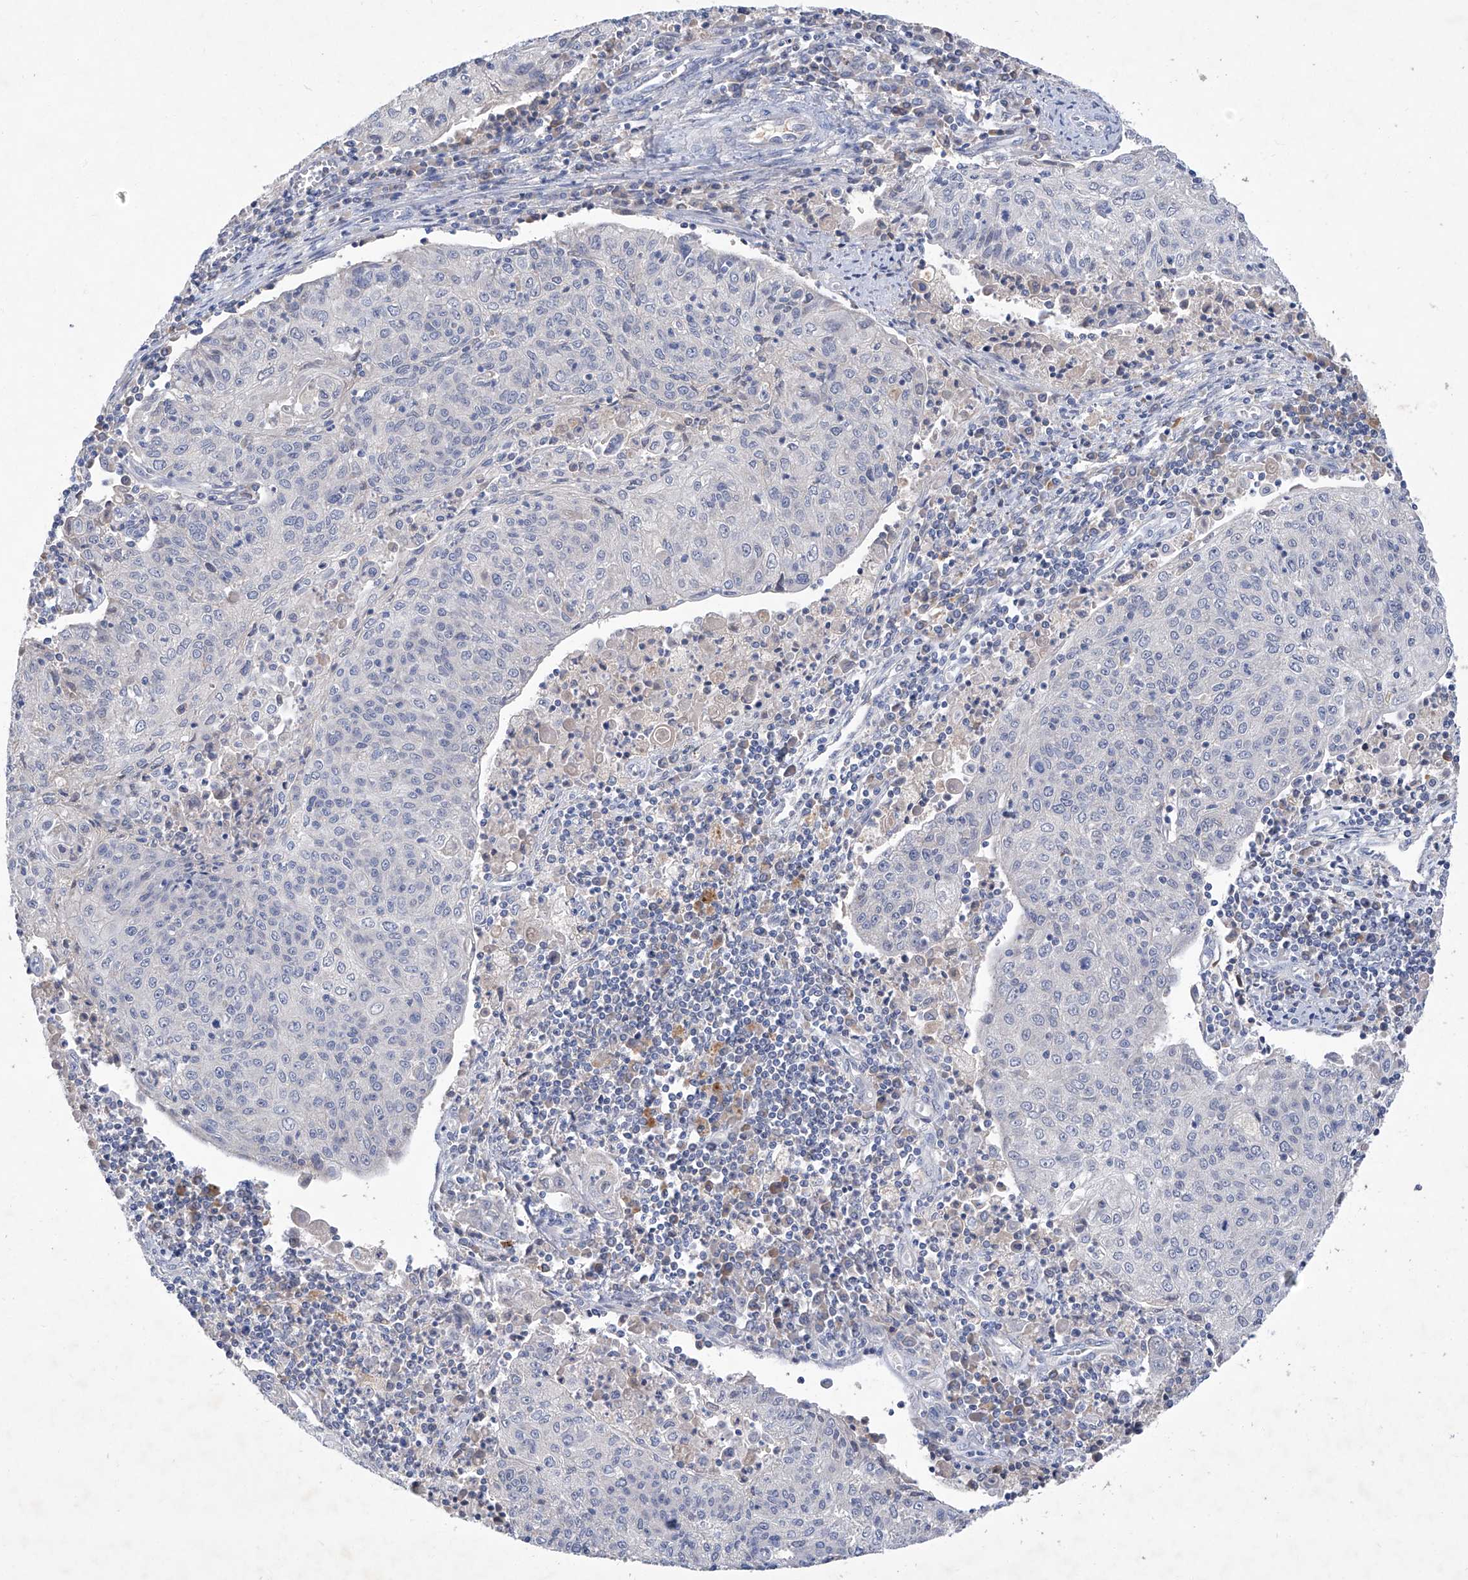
{"staining": {"intensity": "negative", "quantity": "none", "location": "none"}, "tissue": "cervical cancer", "cell_type": "Tumor cells", "image_type": "cancer", "snomed": [{"axis": "morphology", "description": "Squamous cell carcinoma, NOS"}, {"axis": "topography", "description": "Cervix"}], "caption": "A high-resolution micrograph shows immunohistochemistry (IHC) staining of cervical squamous cell carcinoma, which demonstrates no significant expression in tumor cells.", "gene": "SBK2", "patient": {"sex": "female", "age": 48}}